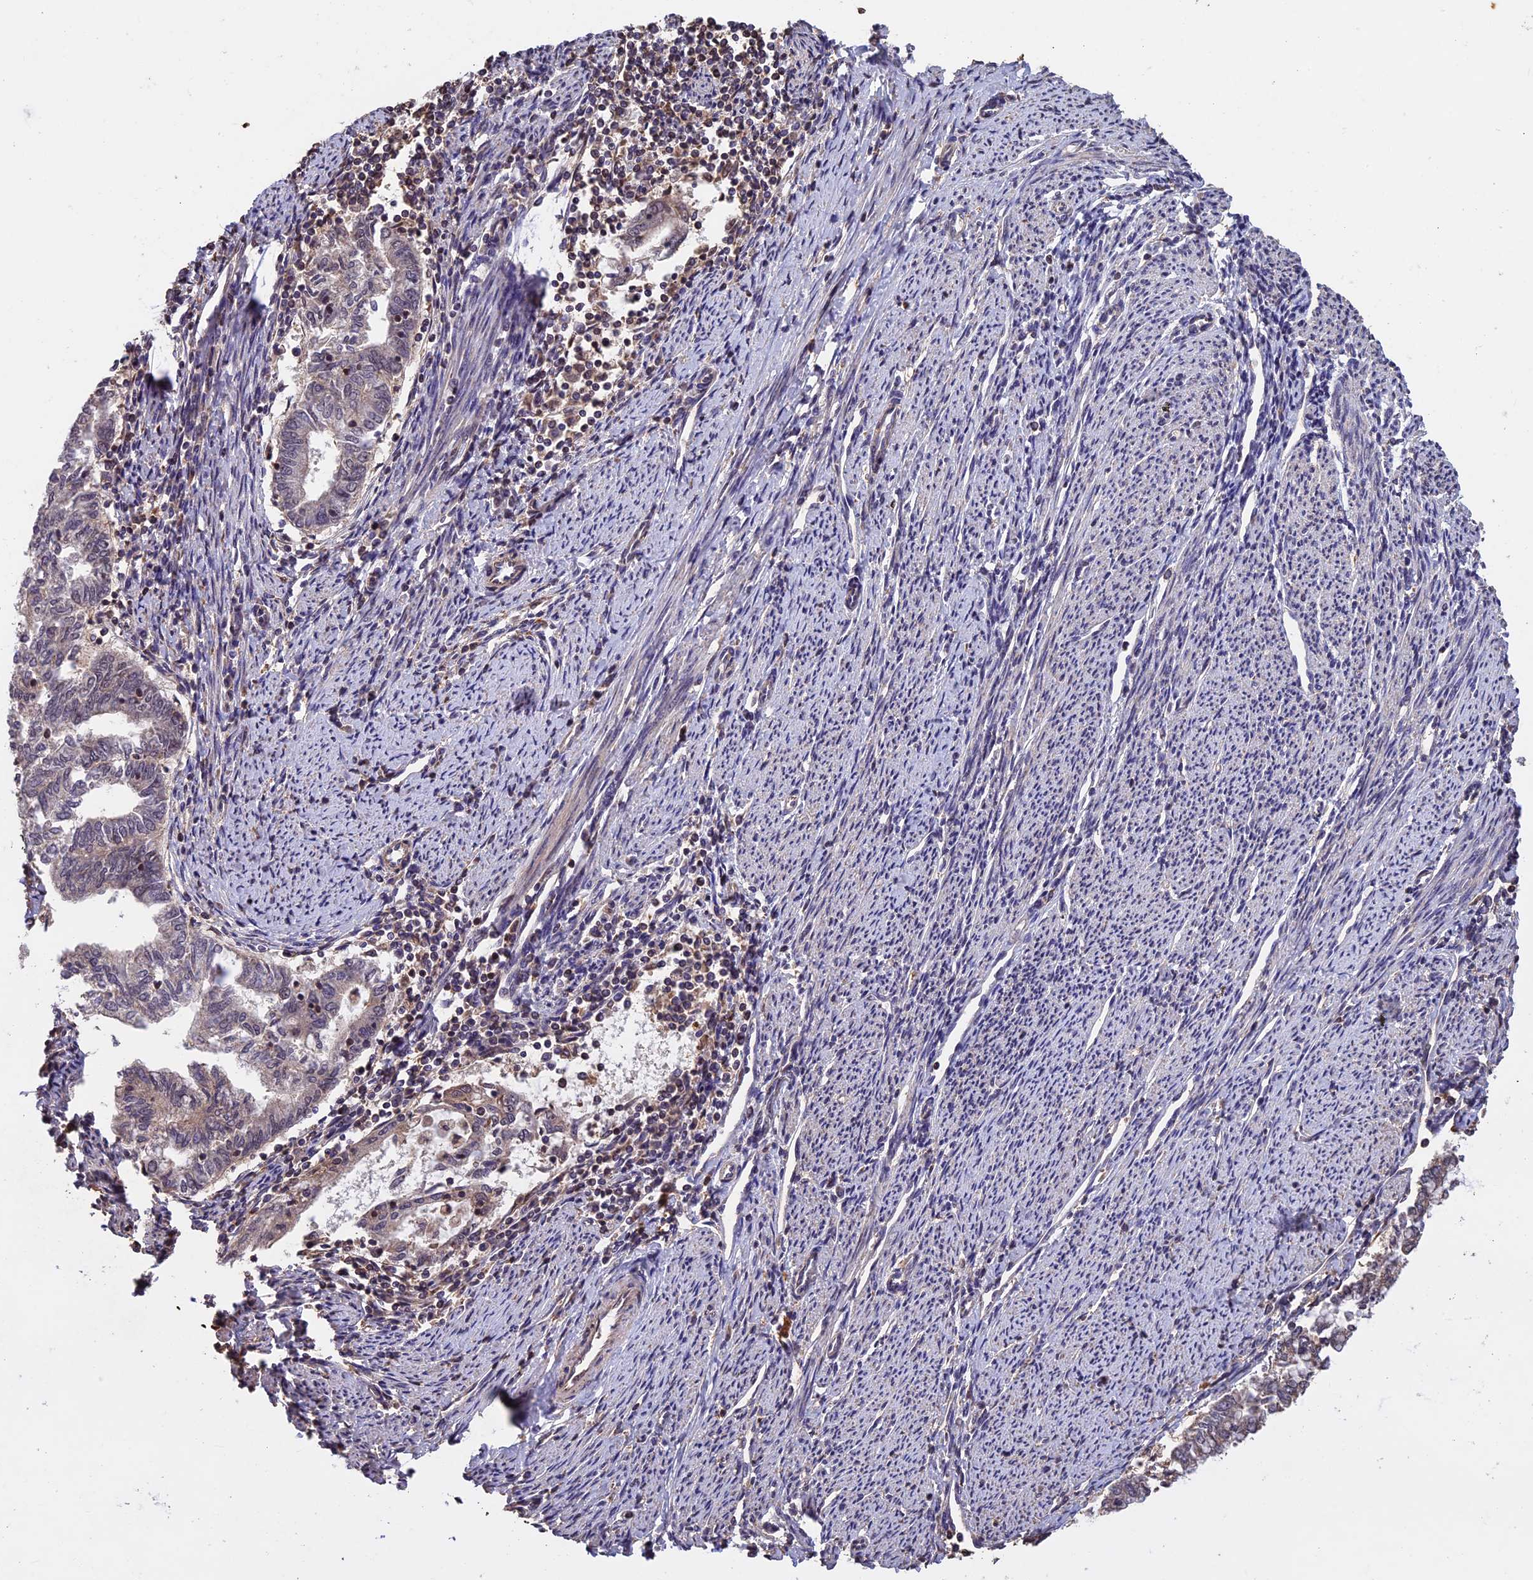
{"staining": {"intensity": "weak", "quantity": "<25%", "location": "cytoplasmic/membranous"}, "tissue": "endometrial cancer", "cell_type": "Tumor cells", "image_type": "cancer", "snomed": [{"axis": "morphology", "description": "Adenocarcinoma, NOS"}, {"axis": "topography", "description": "Endometrium"}], "caption": "IHC of human endometrial adenocarcinoma demonstrates no staining in tumor cells.", "gene": "PKD2L2", "patient": {"sex": "female", "age": 79}}